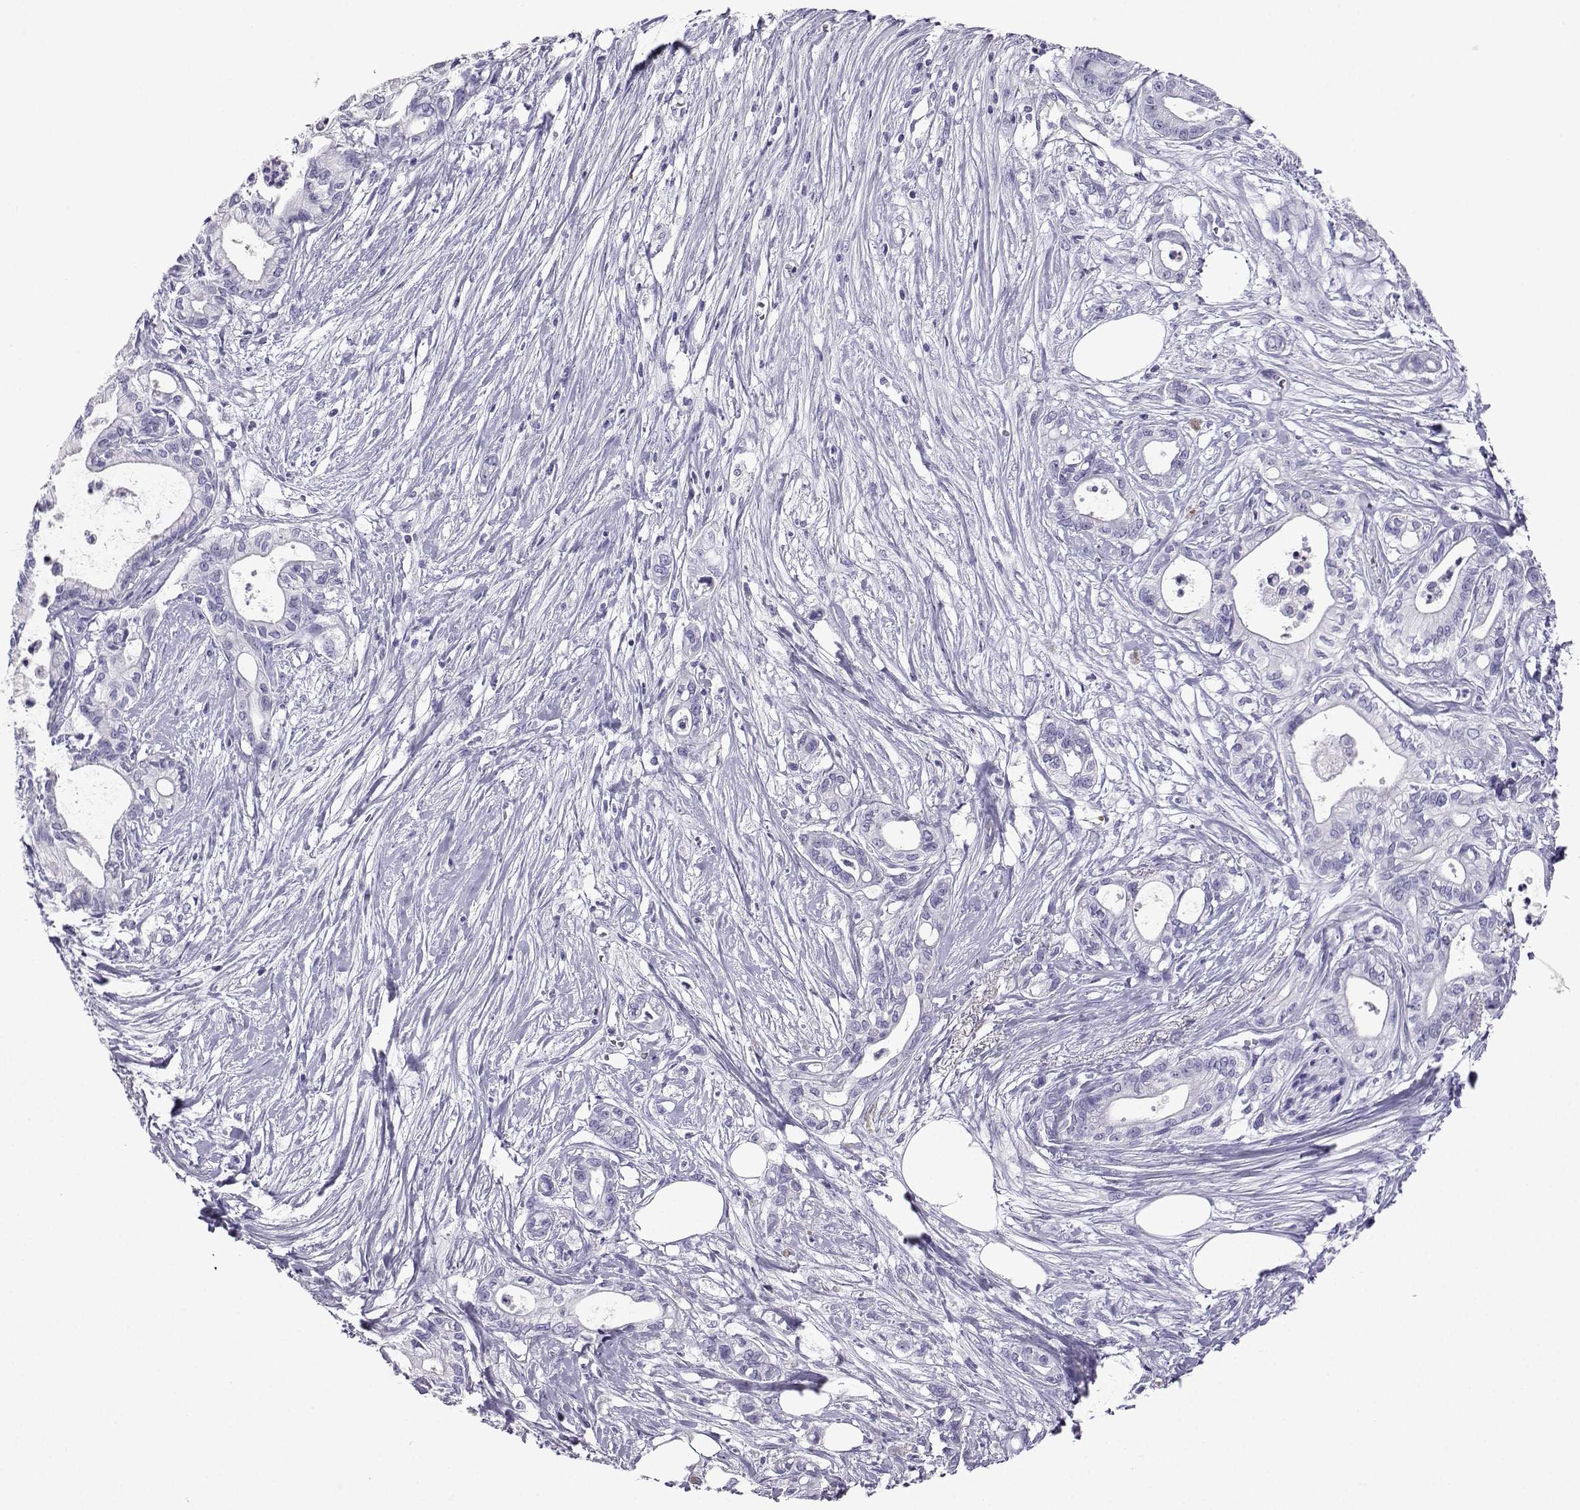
{"staining": {"intensity": "negative", "quantity": "none", "location": "none"}, "tissue": "pancreatic cancer", "cell_type": "Tumor cells", "image_type": "cancer", "snomed": [{"axis": "morphology", "description": "Adenocarcinoma, NOS"}, {"axis": "topography", "description": "Pancreas"}], "caption": "Tumor cells are negative for brown protein staining in pancreatic adenocarcinoma. Brightfield microscopy of immunohistochemistry (IHC) stained with DAB (brown) and hematoxylin (blue), captured at high magnification.", "gene": "CD109", "patient": {"sex": "male", "age": 71}}